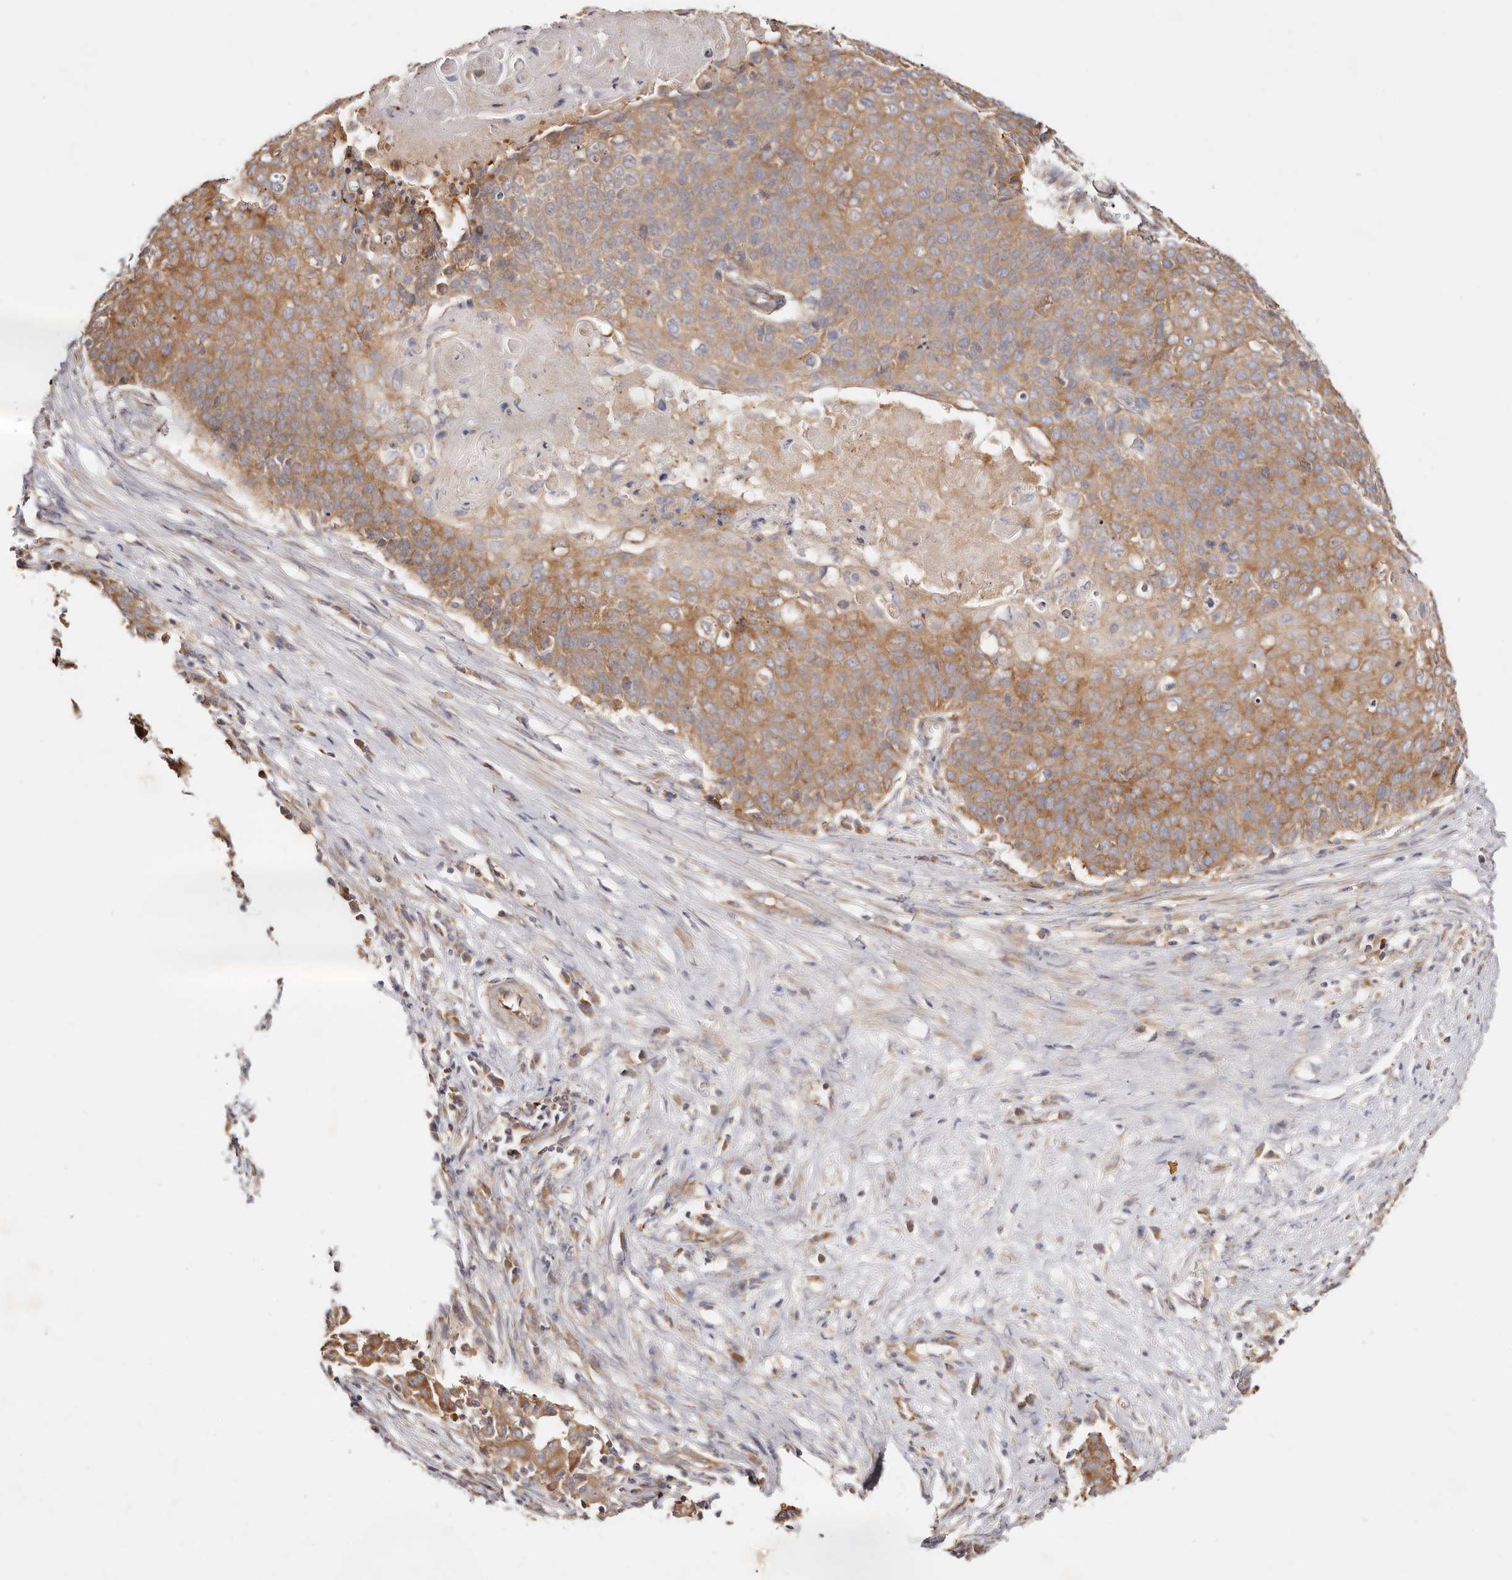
{"staining": {"intensity": "moderate", "quantity": ">75%", "location": "cytoplasmic/membranous"}, "tissue": "cervical cancer", "cell_type": "Tumor cells", "image_type": "cancer", "snomed": [{"axis": "morphology", "description": "Squamous cell carcinoma, NOS"}, {"axis": "topography", "description": "Cervix"}], "caption": "Immunohistochemistry (IHC) of squamous cell carcinoma (cervical) demonstrates medium levels of moderate cytoplasmic/membranous staining in approximately >75% of tumor cells.", "gene": "GNA13", "patient": {"sex": "female", "age": 39}}